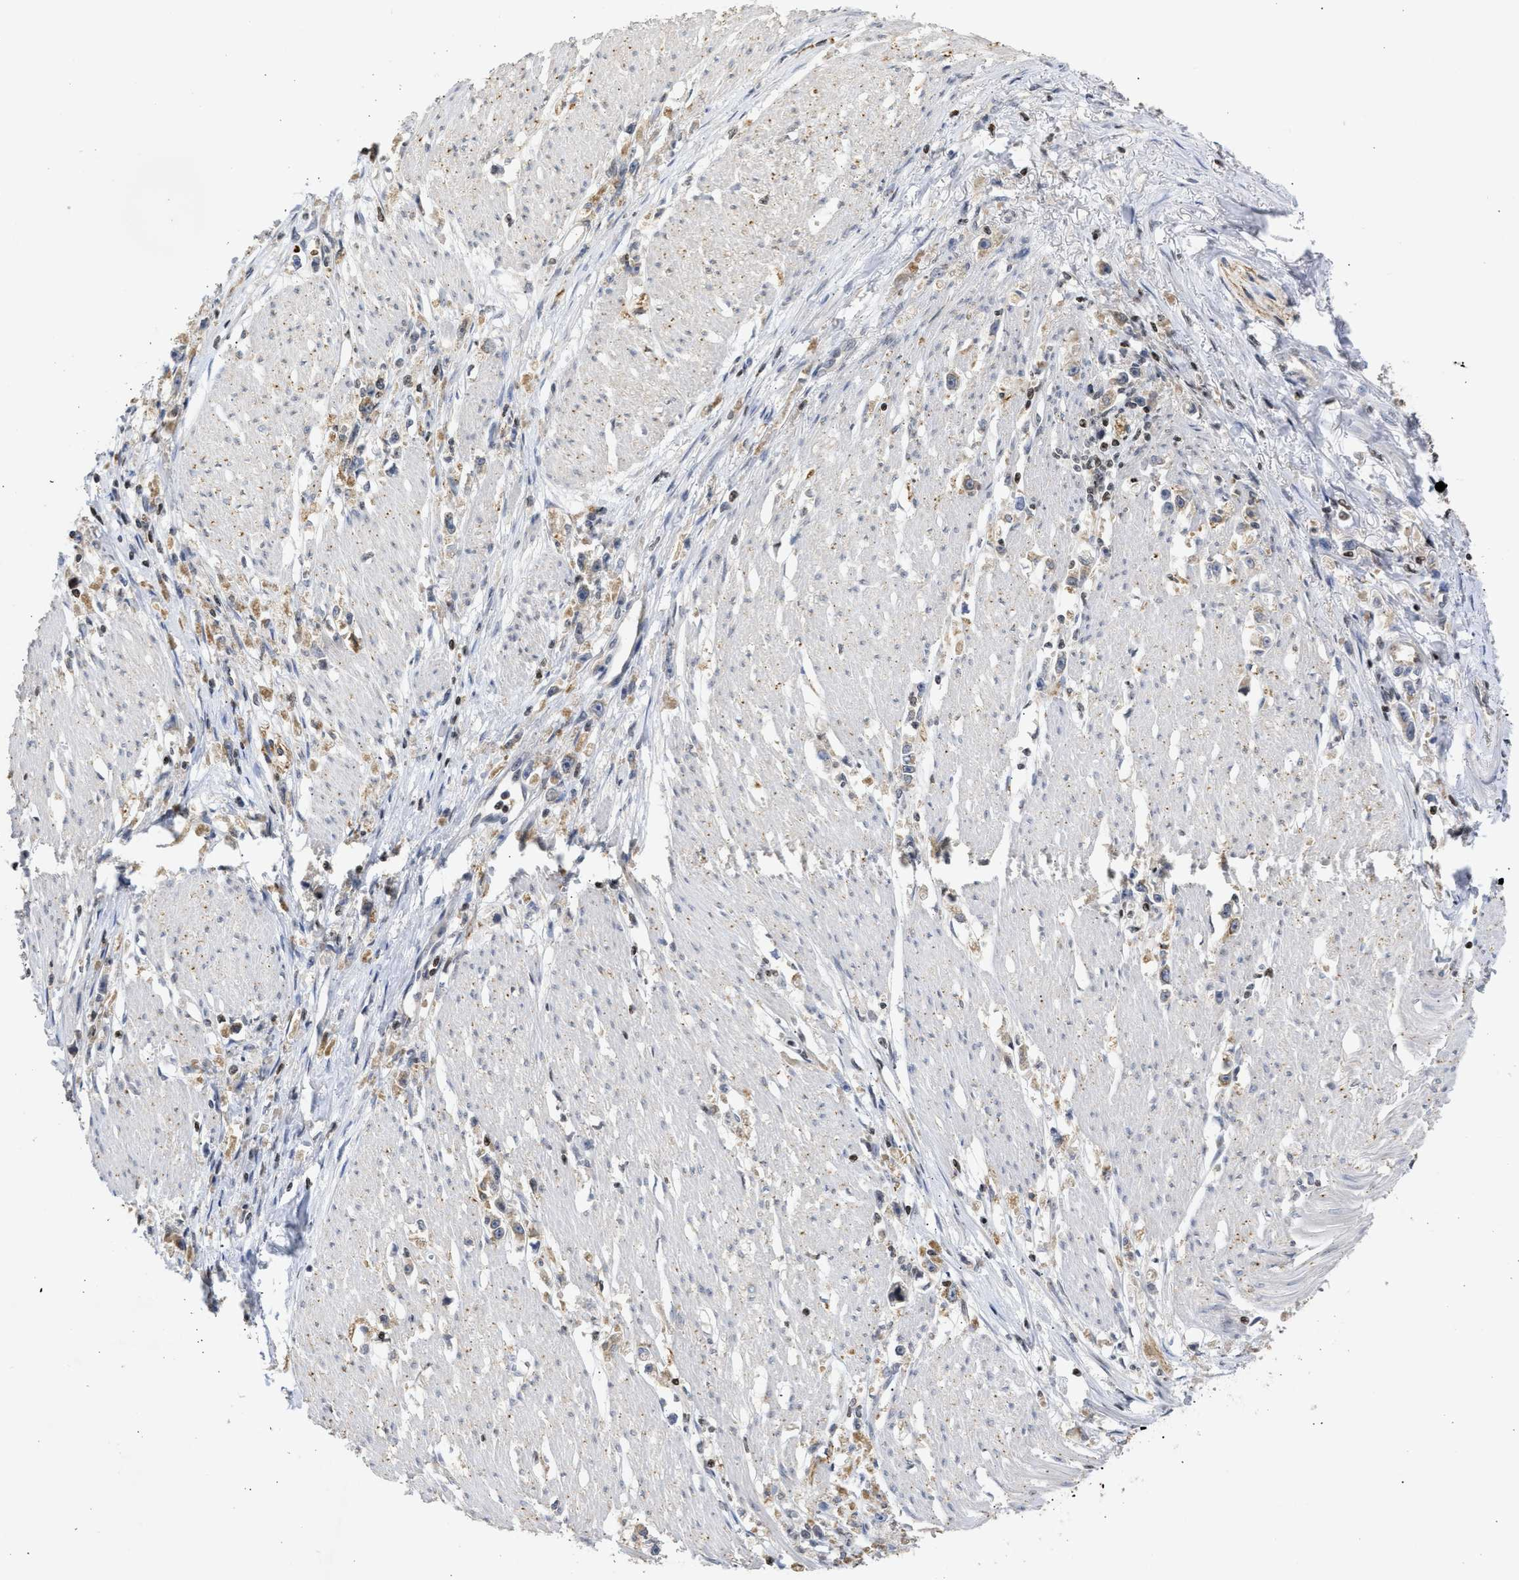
{"staining": {"intensity": "negative", "quantity": "none", "location": "none"}, "tissue": "stomach cancer", "cell_type": "Tumor cells", "image_type": "cancer", "snomed": [{"axis": "morphology", "description": "Adenocarcinoma, NOS"}, {"axis": "topography", "description": "Stomach"}], "caption": "There is no significant staining in tumor cells of stomach cancer.", "gene": "ENSG00000142539", "patient": {"sex": "female", "age": 59}}